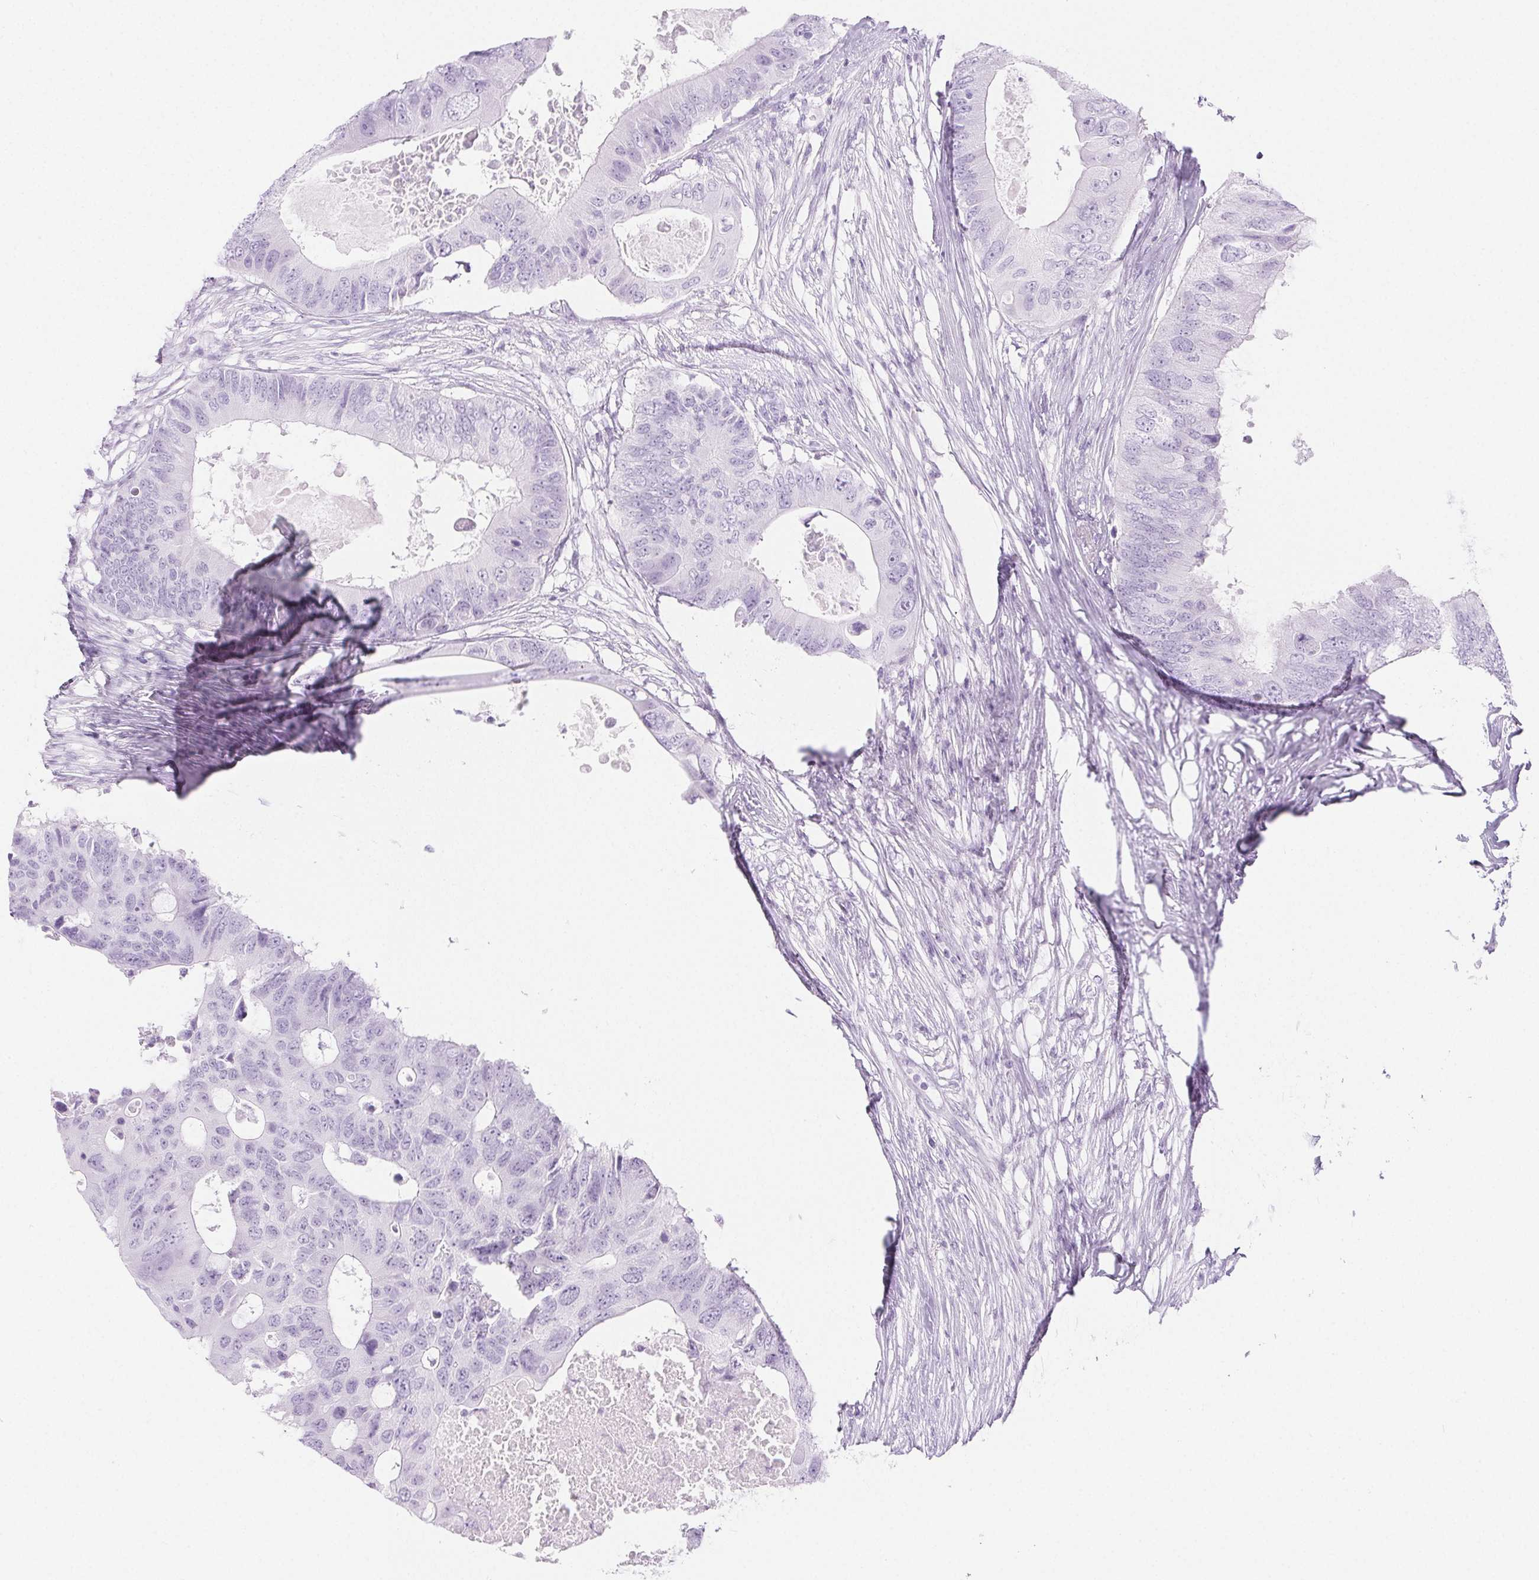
{"staining": {"intensity": "negative", "quantity": "none", "location": "none"}, "tissue": "colorectal cancer", "cell_type": "Tumor cells", "image_type": "cancer", "snomed": [{"axis": "morphology", "description": "Adenocarcinoma, NOS"}, {"axis": "topography", "description": "Colon"}], "caption": "Immunohistochemistry (IHC) of human adenocarcinoma (colorectal) displays no positivity in tumor cells.", "gene": "SPRR3", "patient": {"sex": "male", "age": 71}}